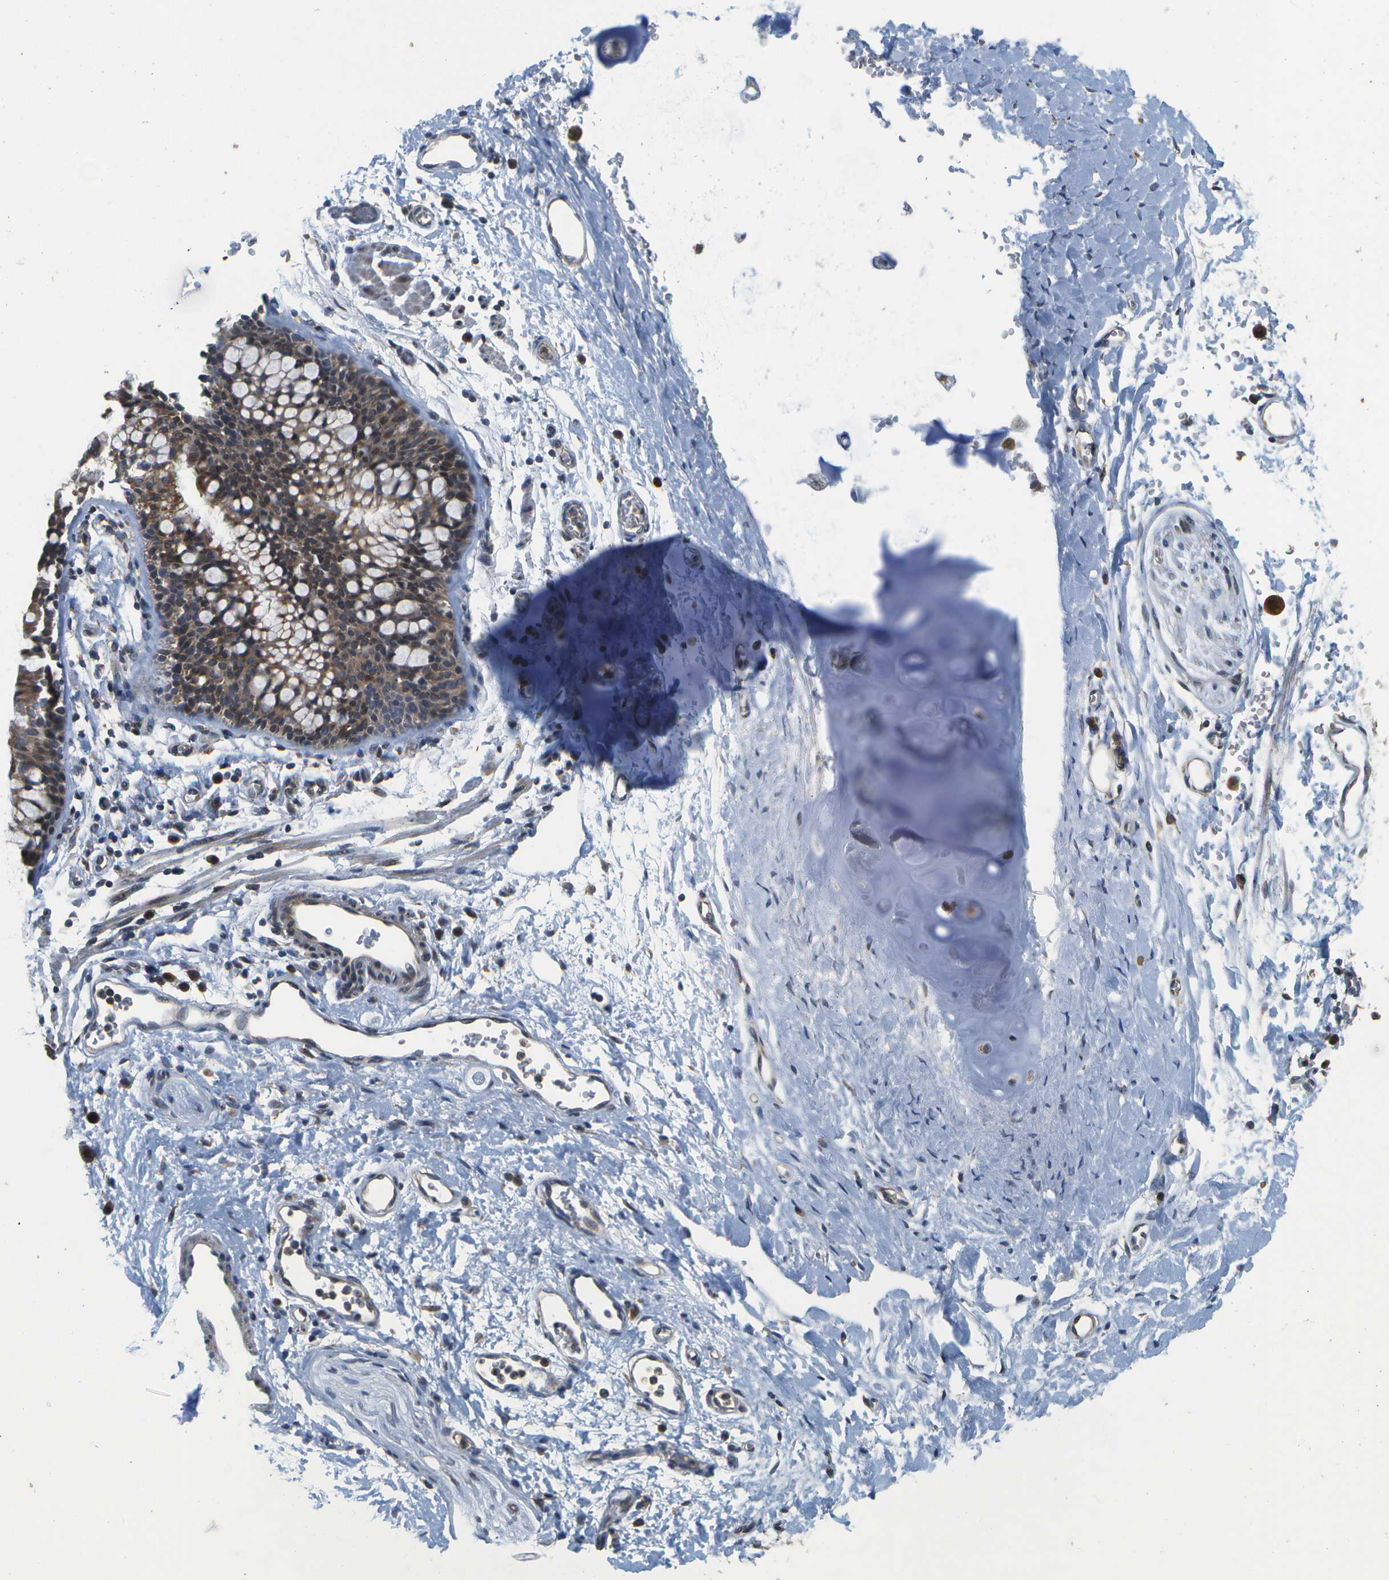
{"staining": {"intensity": "negative", "quantity": "none", "location": "none"}, "tissue": "adipose tissue", "cell_type": "Adipocytes", "image_type": "normal", "snomed": [{"axis": "morphology", "description": "Normal tissue, NOS"}, {"axis": "topography", "description": "Cartilage tissue"}, {"axis": "topography", "description": "Bronchus"}], "caption": "A histopathology image of human adipose tissue is negative for staining in adipocytes. (Brightfield microscopy of DAB (3,3'-diaminobenzidine) immunohistochemistry (IHC) at high magnification).", "gene": "HADHA", "patient": {"sex": "female", "age": 53}}